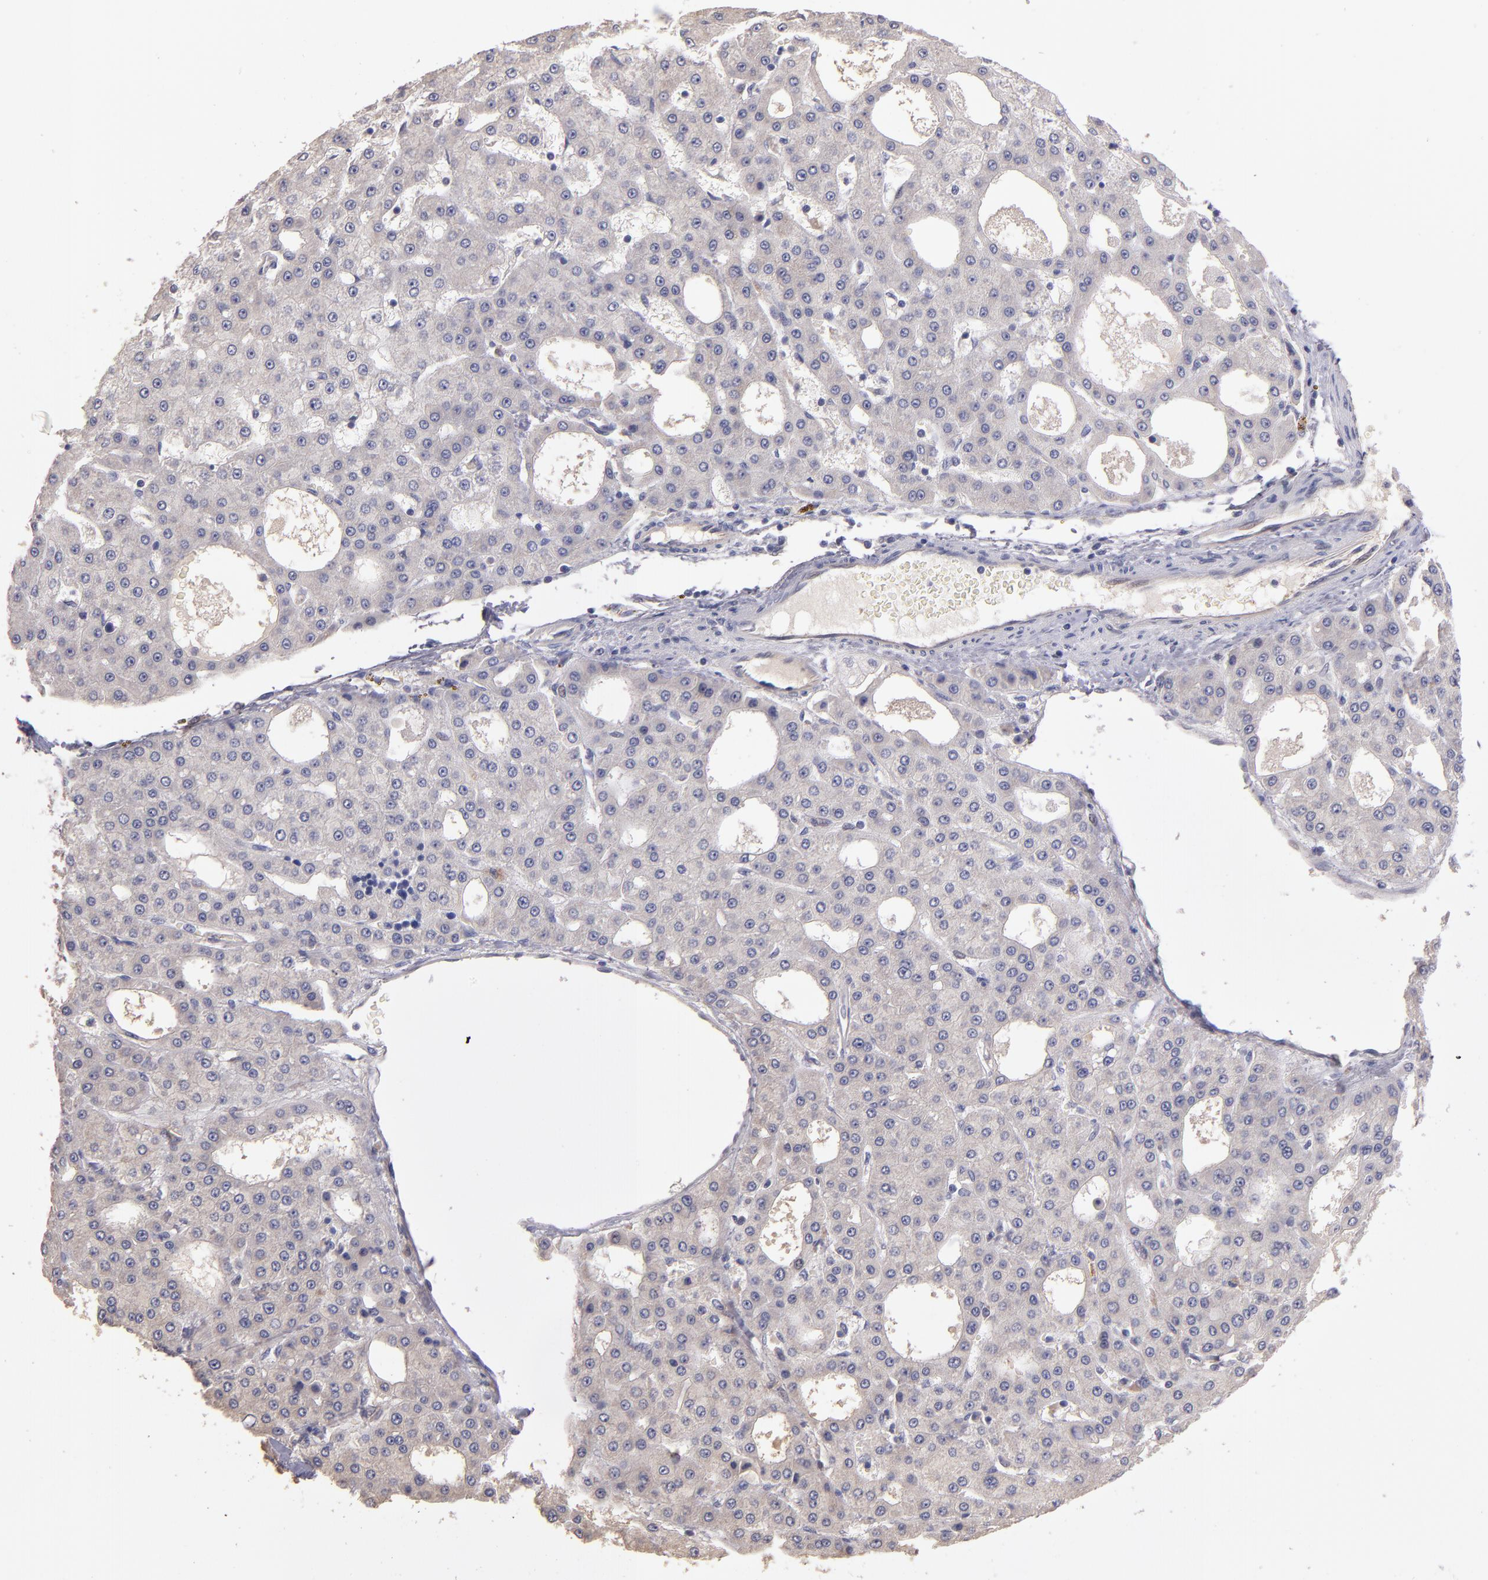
{"staining": {"intensity": "negative", "quantity": "none", "location": "none"}, "tissue": "liver cancer", "cell_type": "Tumor cells", "image_type": "cancer", "snomed": [{"axis": "morphology", "description": "Carcinoma, Hepatocellular, NOS"}, {"axis": "topography", "description": "Liver"}], "caption": "Liver cancer stained for a protein using IHC displays no positivity tumor cells.", "gene": "GNAZ", "patient": {"sex": "male", "age": 47}}